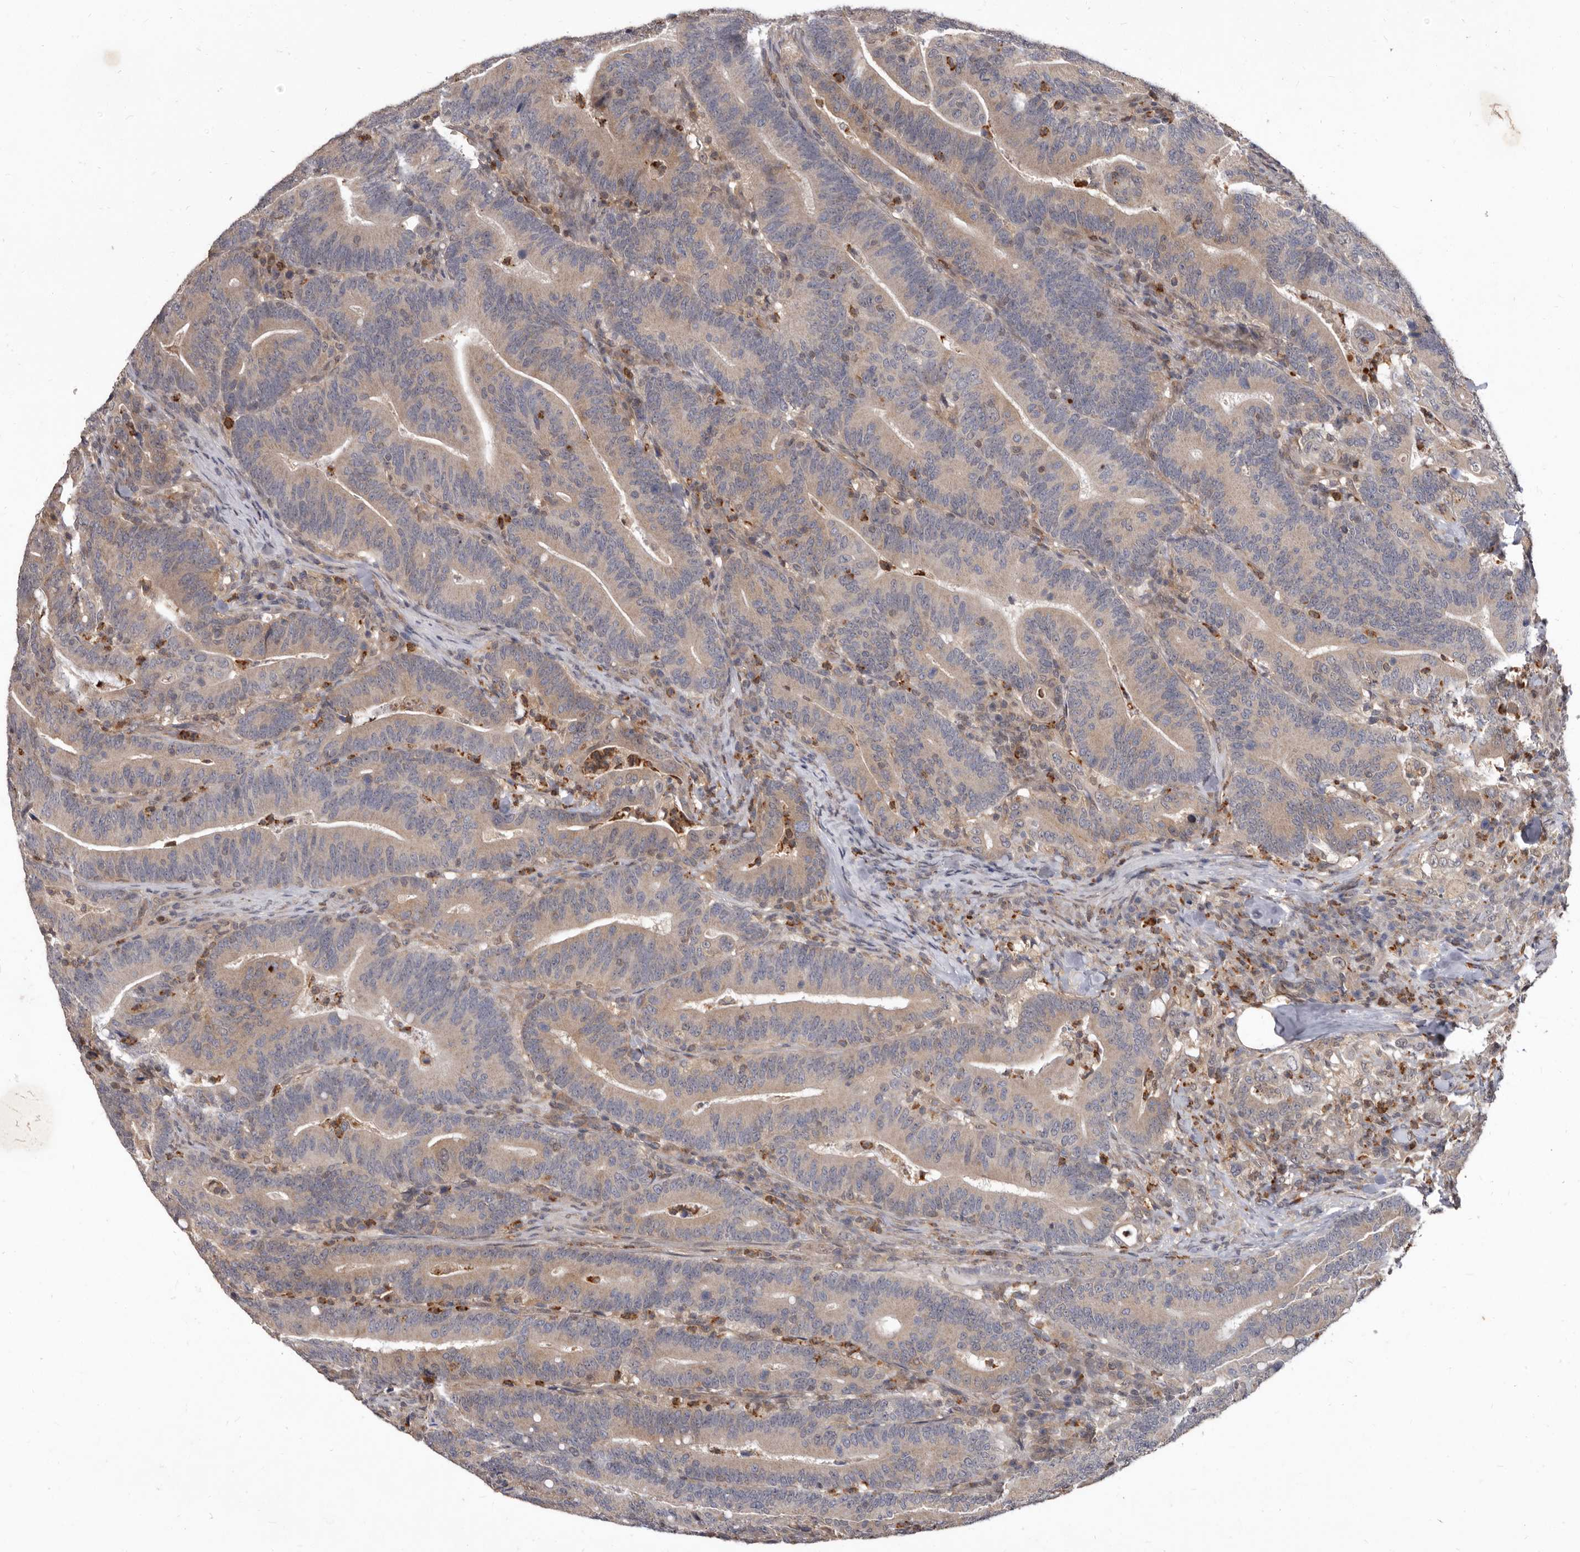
{"staining": {"intensity": "moderate", "quantity": ">75%", "location": "cytoplasmic/membranous"}, "tissue": "colorectal cancer", "cell_type": "Tumor cells", "image_type": "cancer", "snomed": [{"axis": "morphology", "description": "Adenocarcinoma, NOS"}, {"axis": "topography", "description": "Colon"}], "caption": "IHC (DAB) staining of human colorectal cancer exhibits moderate cytoplasmic/membranous protein expression in approximately >75% of tumor cells. Using DAB (3,3'-diaminobenzidine) (brown) and hematoxylin (blue) stains, captured at high magnification using brightfield microscopy.", "gene": "ACLY", "patient": {"sex": "female", "age": 66}}